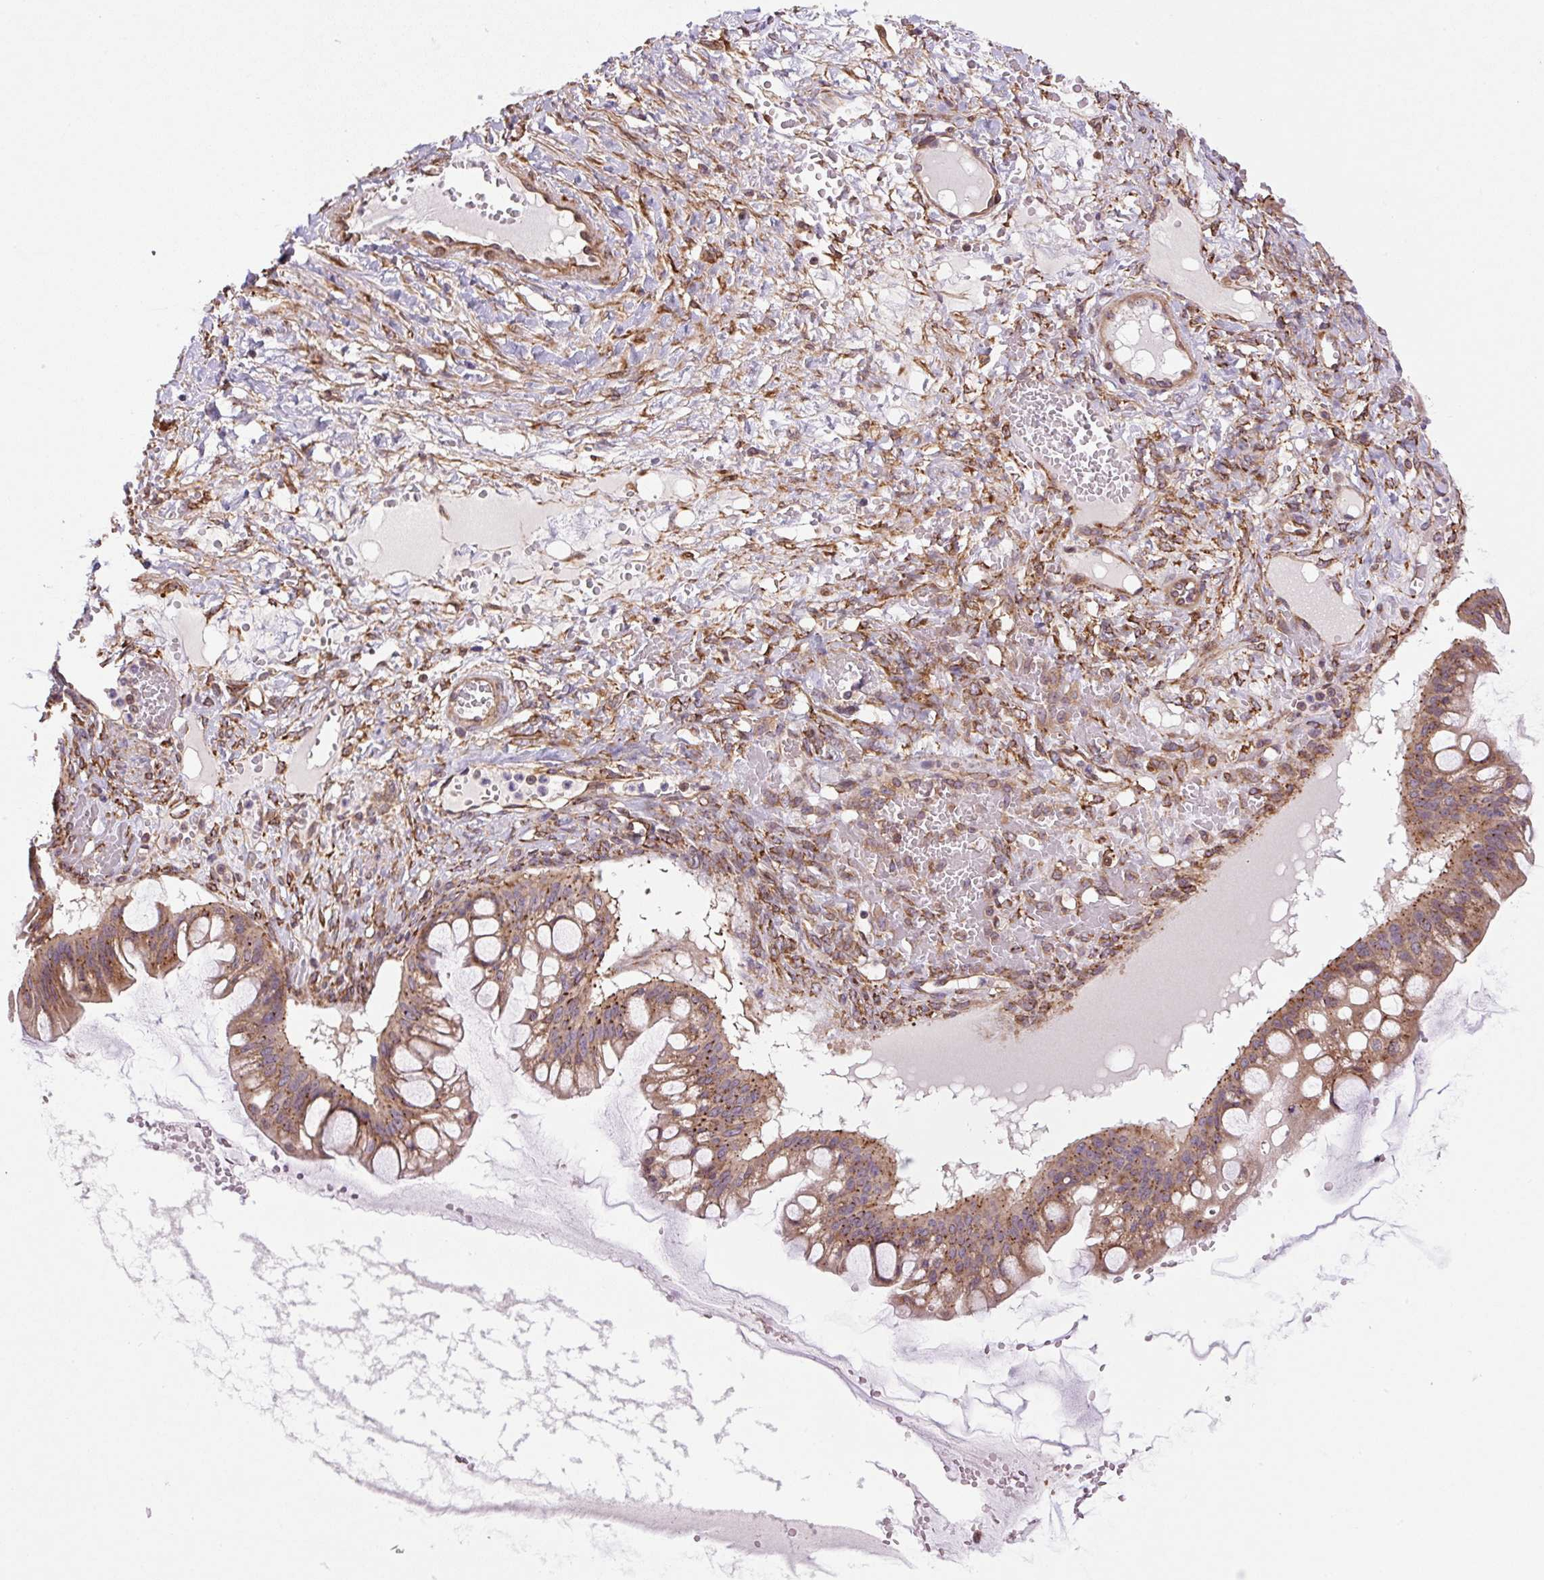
{"staining": {"intensity": "moderate", "quantity": ">75%", "location": "cytoplasmic/membranous"}, "tissue": "ovarian cancer", "cell_type": "Tumor cells", "image_type": "cancer", "snomed": [{"axis": "morphology", "description": "Cystadenocarcinoma, mucinous, NOS"}, {"axis": "topography", "description": "Ovary"}], "caption": "Moderate cytoplasmic/membranous staining is identified in about >75% of tumor cells in ovarian mucinous cystadenocarcinoma. (DAB (3,3'-diaminobenzidine) = brown stain, brightfield microscopy at high magnification).", "gene": "SEPTIN10", "patient": {"sex": "female", "age": 73}}